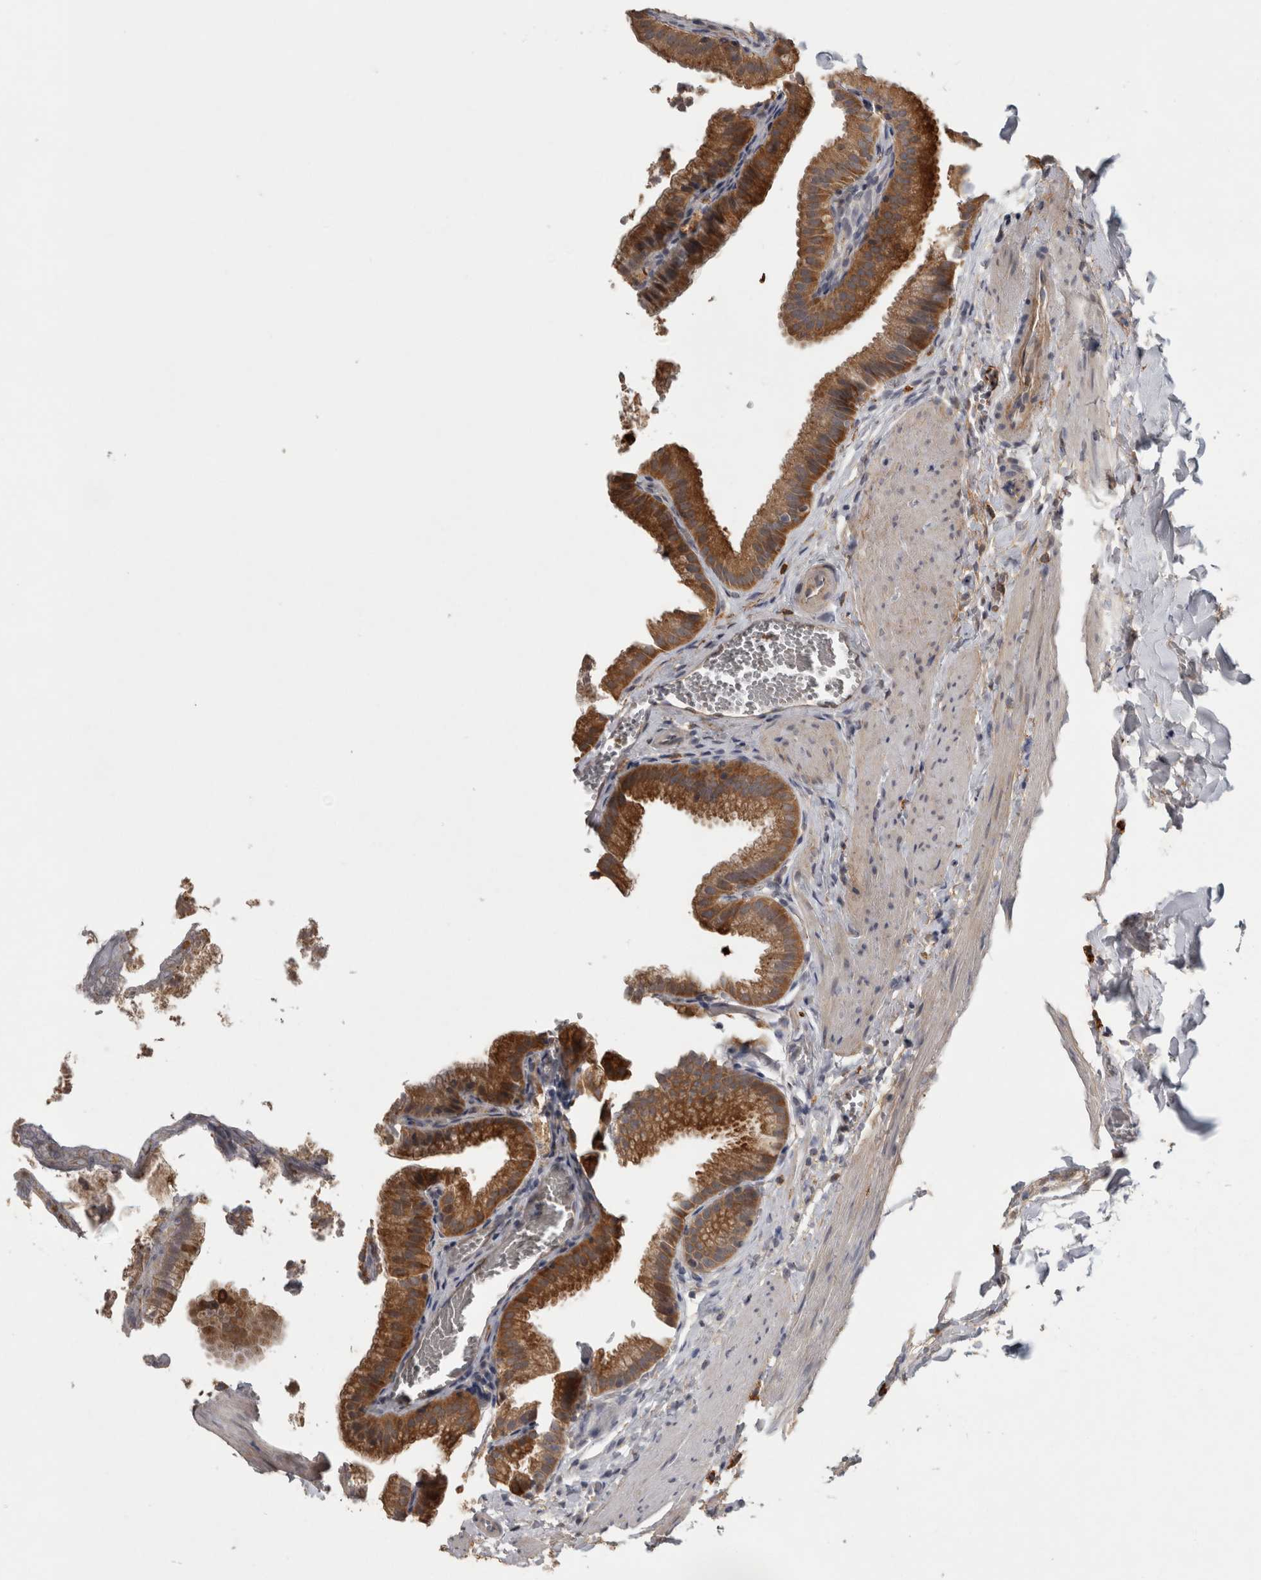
{"staining": {"intensity": "strong", "quantity": ">75%", "location": "cytoplasmic/membranous"}, "tissue": "gallbladder", "cell_type": "Glandular cells", "image_type": "normal", "snomed": [{"axis": "morphology", "description": "Normal tissue, NOS"}, {"axis": "topography", "description": "Gallbladder"}], "caption": "Gallbladder stained with immunohistochemistry (IHC) exhibits strong cytoplasmic/membranous expression in about >75% of glandular cells.", "gene": "TRMT61B", "patient": {"sex": "male", "age": 38}}